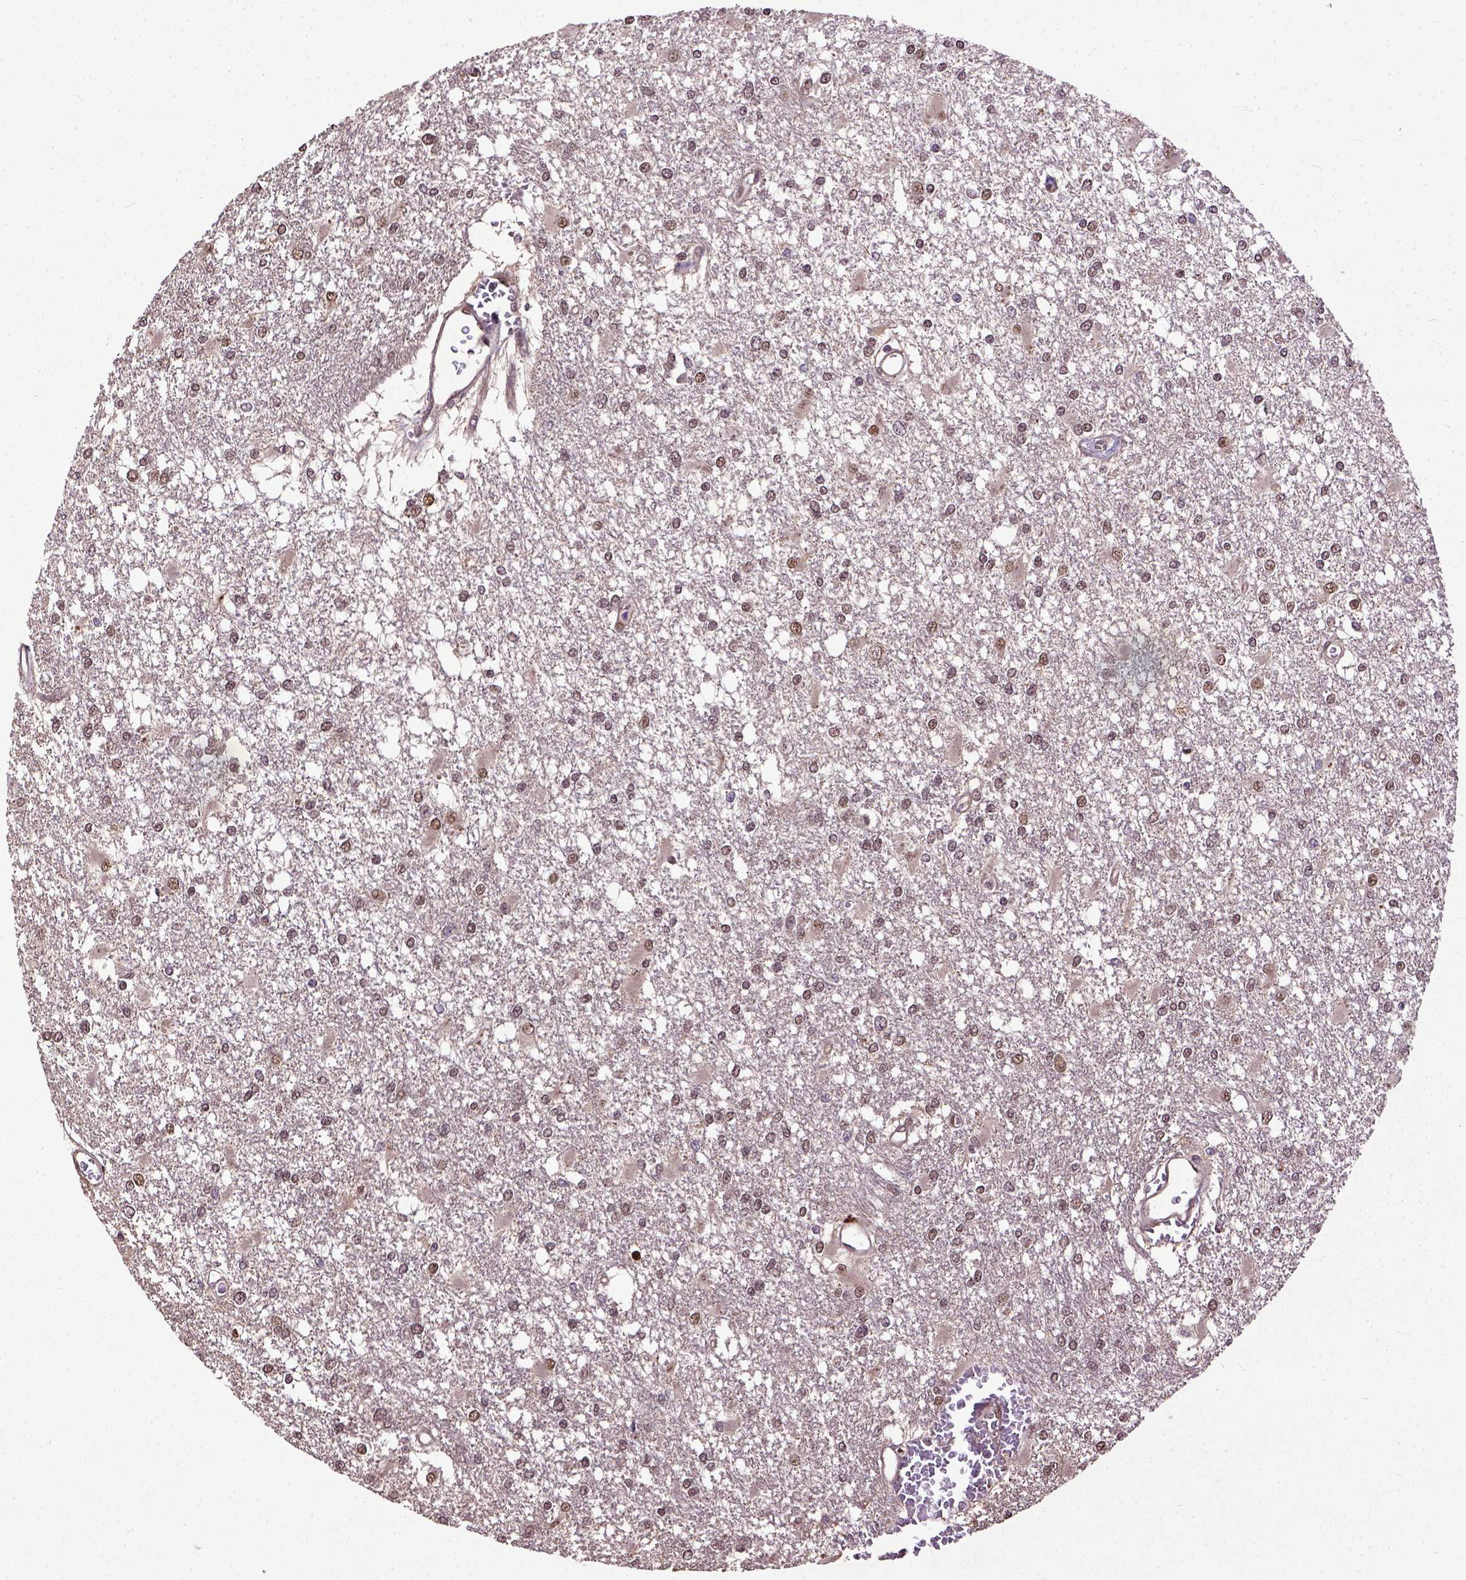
{"staining": {"intensity": "moderate", "quantity": ">75%", "location": "nuclear"}, "tissue": "glioma", "cell_type": "Tumor cells", "image_type": "cancer", "snomed": [{"axis": "morphology", "description": "Glioma, malignant, High grade"}, {"axis": "topography", "description": "Cerebral cortex"}], "caption": "Glioma was stained to show a protein in brown. There is medium levels of moderate nuclear expression in approximately >75% of tumor cells. The protein is shown in brown color, while the nuclei are stained blue.", "gene": "UBA3", "patient": {"sex": "male", "age": 79}}